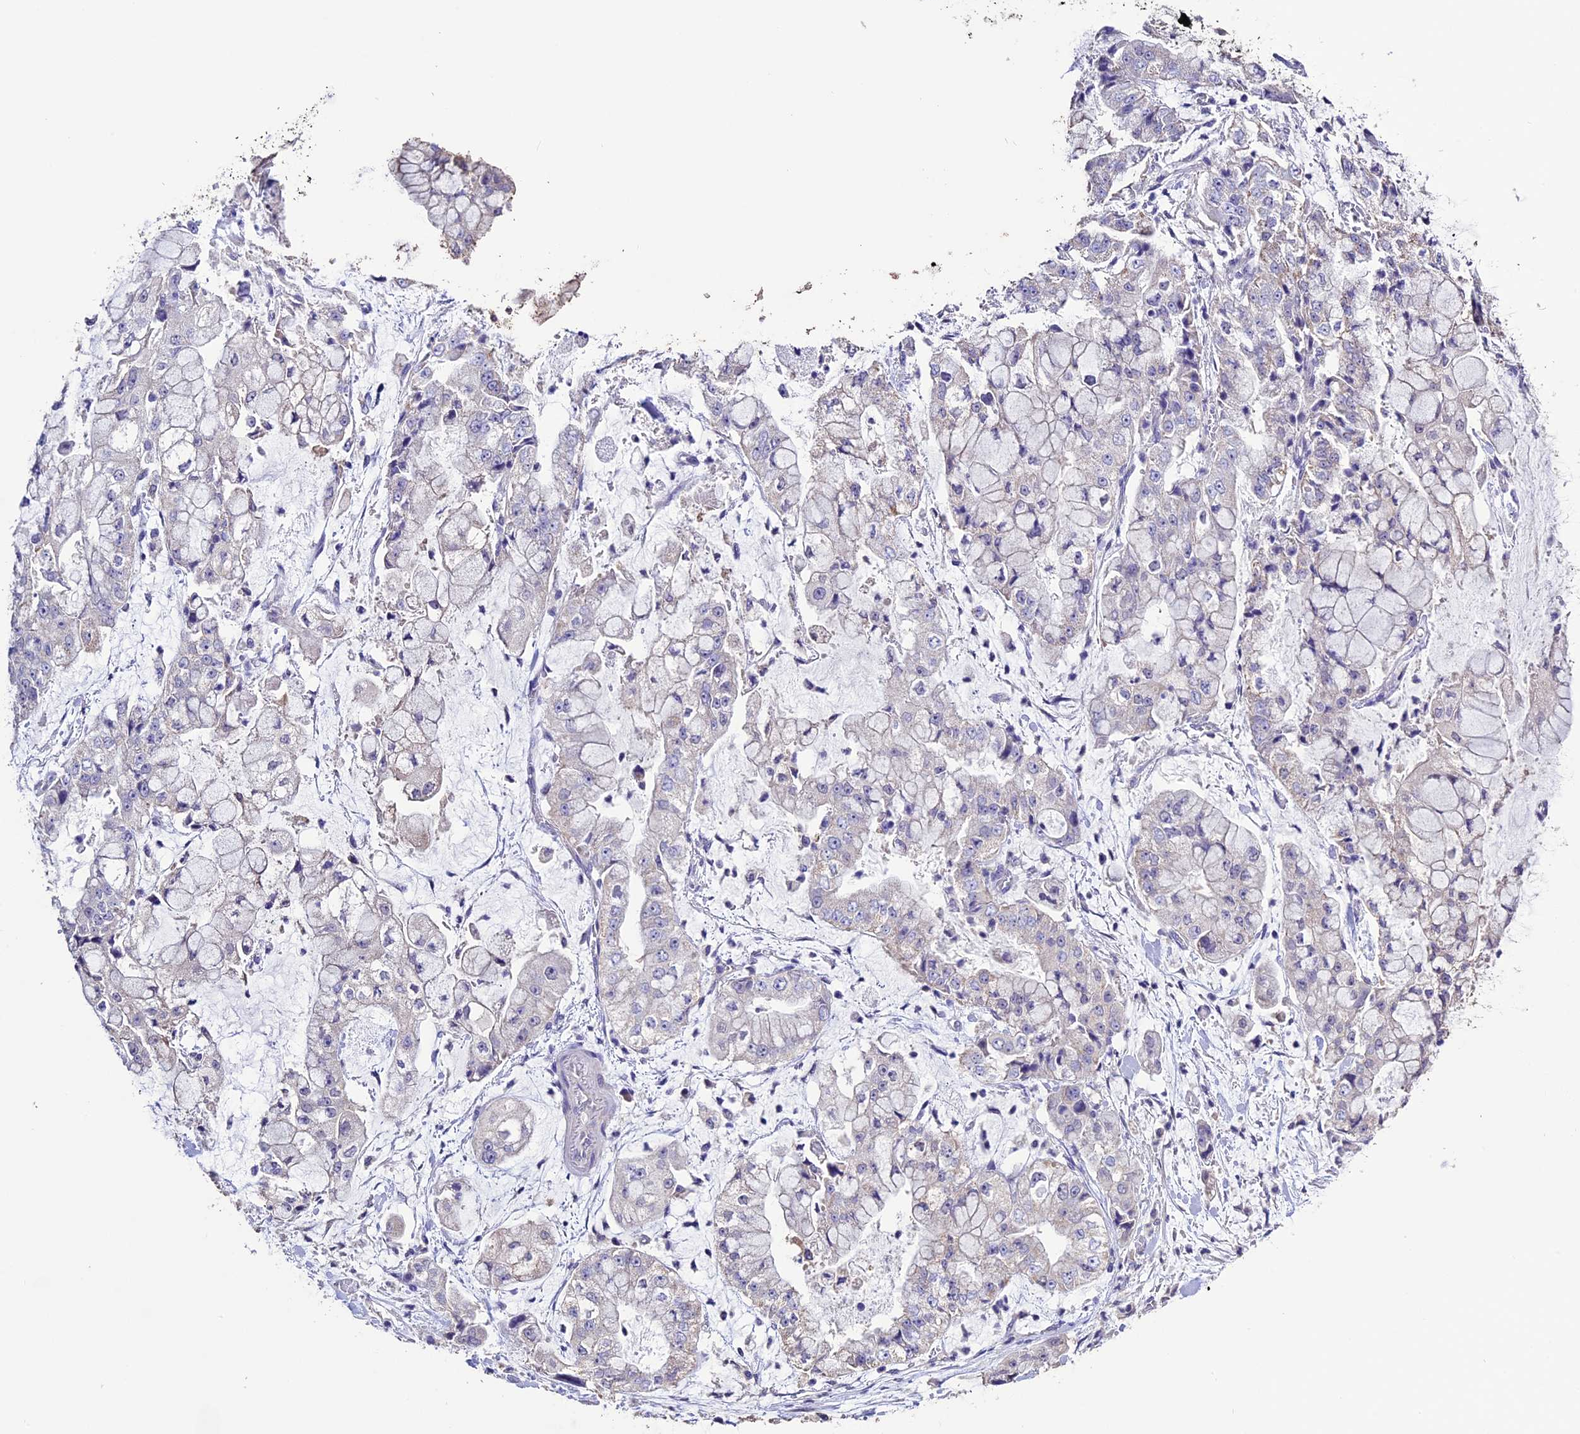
{"staining": {"intensity": "negative", "quantity": "none", "location": "none"}, "tissue": "stomach cancer", "cell_type": "Tumor cells", "image_type": "cancer", "snomed": [{"axis": "morphology", "description": "Adenocarcinoma, NOS"}, {"axis": "topography", "description": "Stomach"}], "caption": "Adenocarcinoma (stomach) was stained to show a protein in brown. There is no significant staining in tumor cells.", "gene": "DIS3L", "patient": {"sex": "male", "age": 76}}